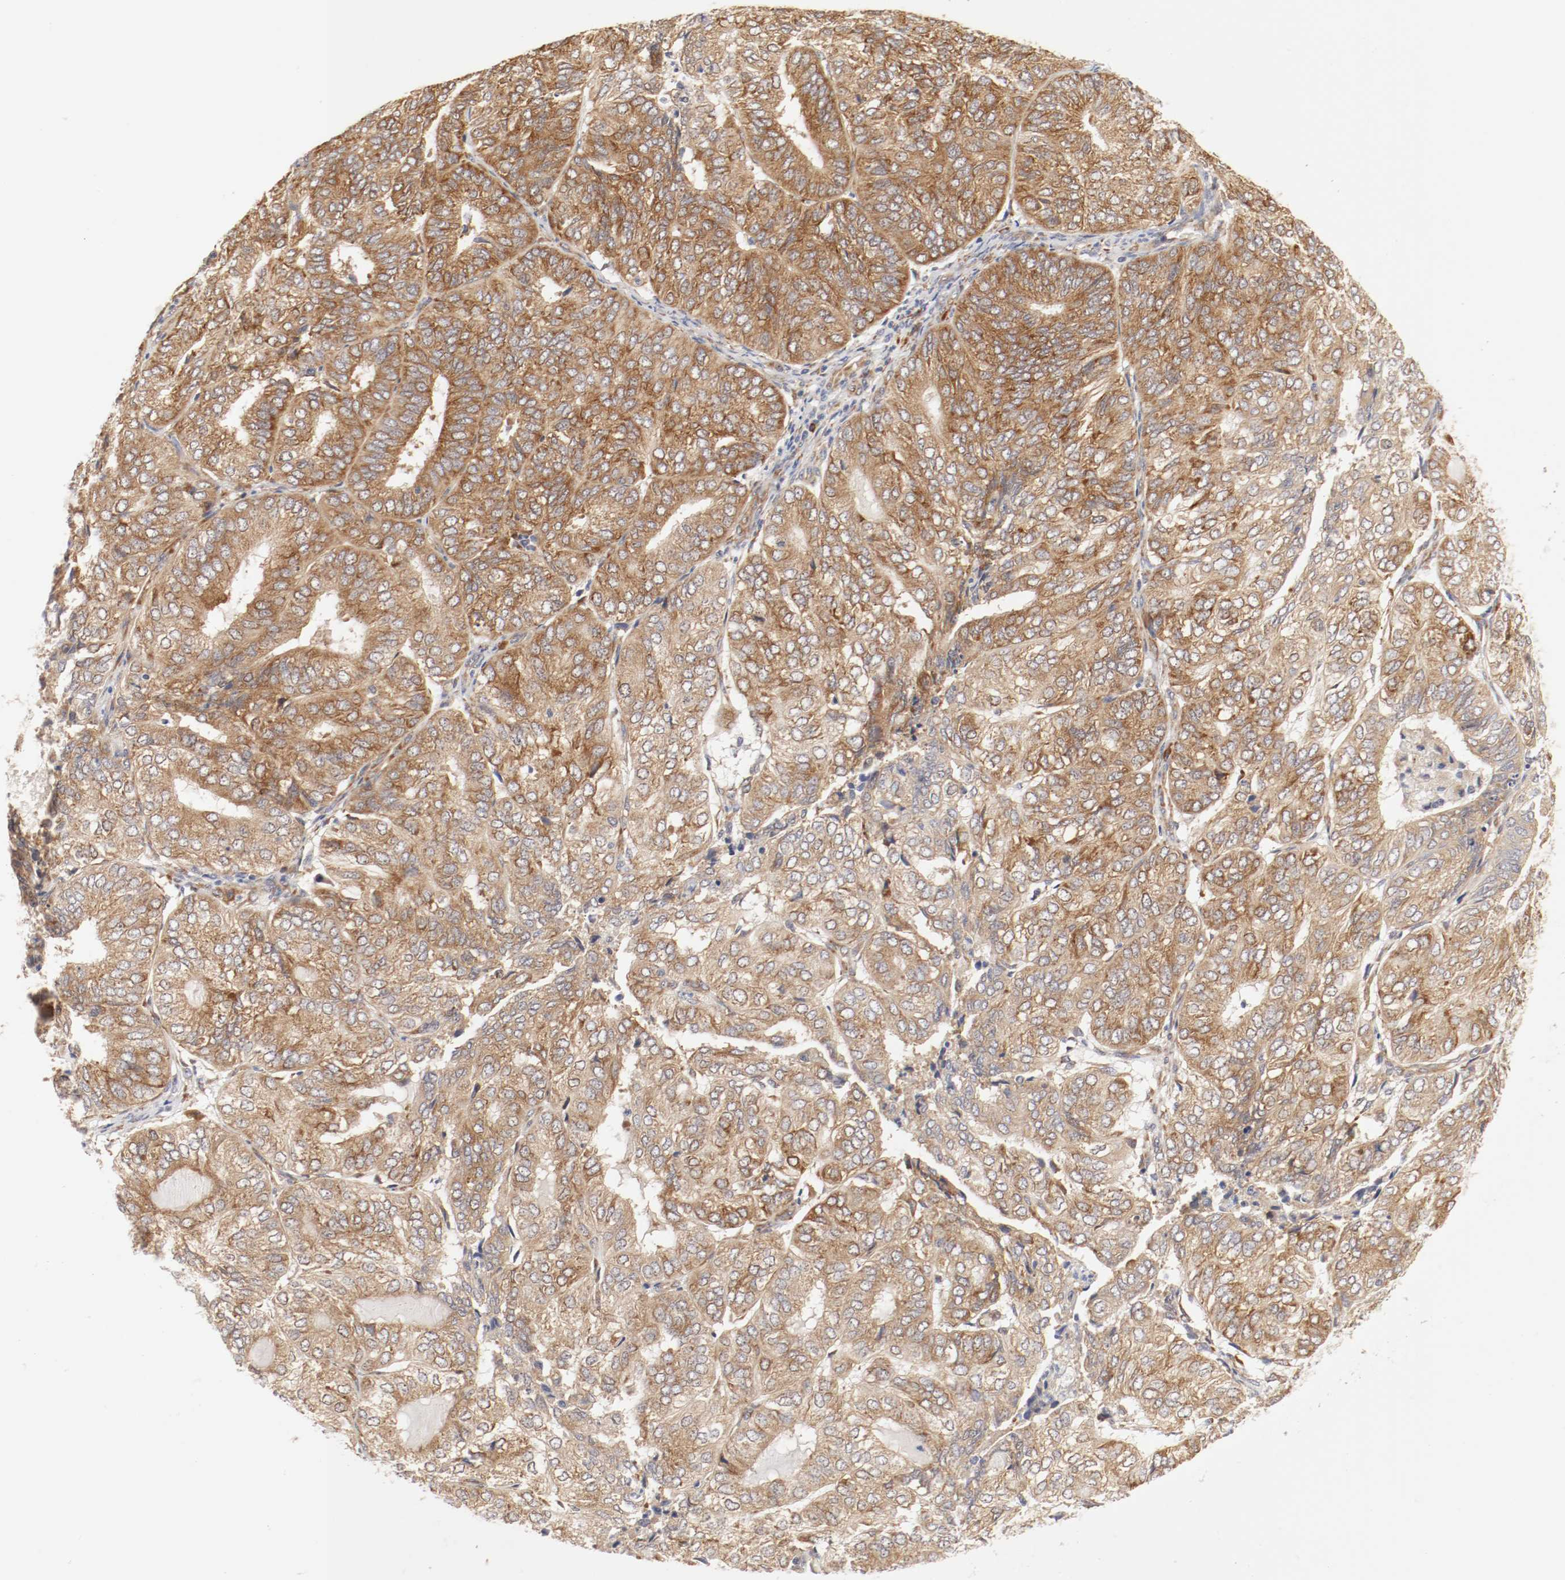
{"staining": {"intensity": "moderate", "quantity": ">75%", "location": "cytoplasmic/membranous"}, "tissue": "endometrial cancer", "cell_type": "Tumor cells", "image_type": "cancer", "snomed": [{"axis": "morphology", "description": "Adenocarcinoma, NOS"}, {"axis": "topography", "description": "Uterus"}], "caption": "Brown immunohistochemical staining in human adenocarcinoma (endometrial) exhibits moderate cytoplasmic/membranous positivity in approximately >75% of tumor cells.", "gene": "FKBP3", "patient": {"sex": "female", "age": 60}}